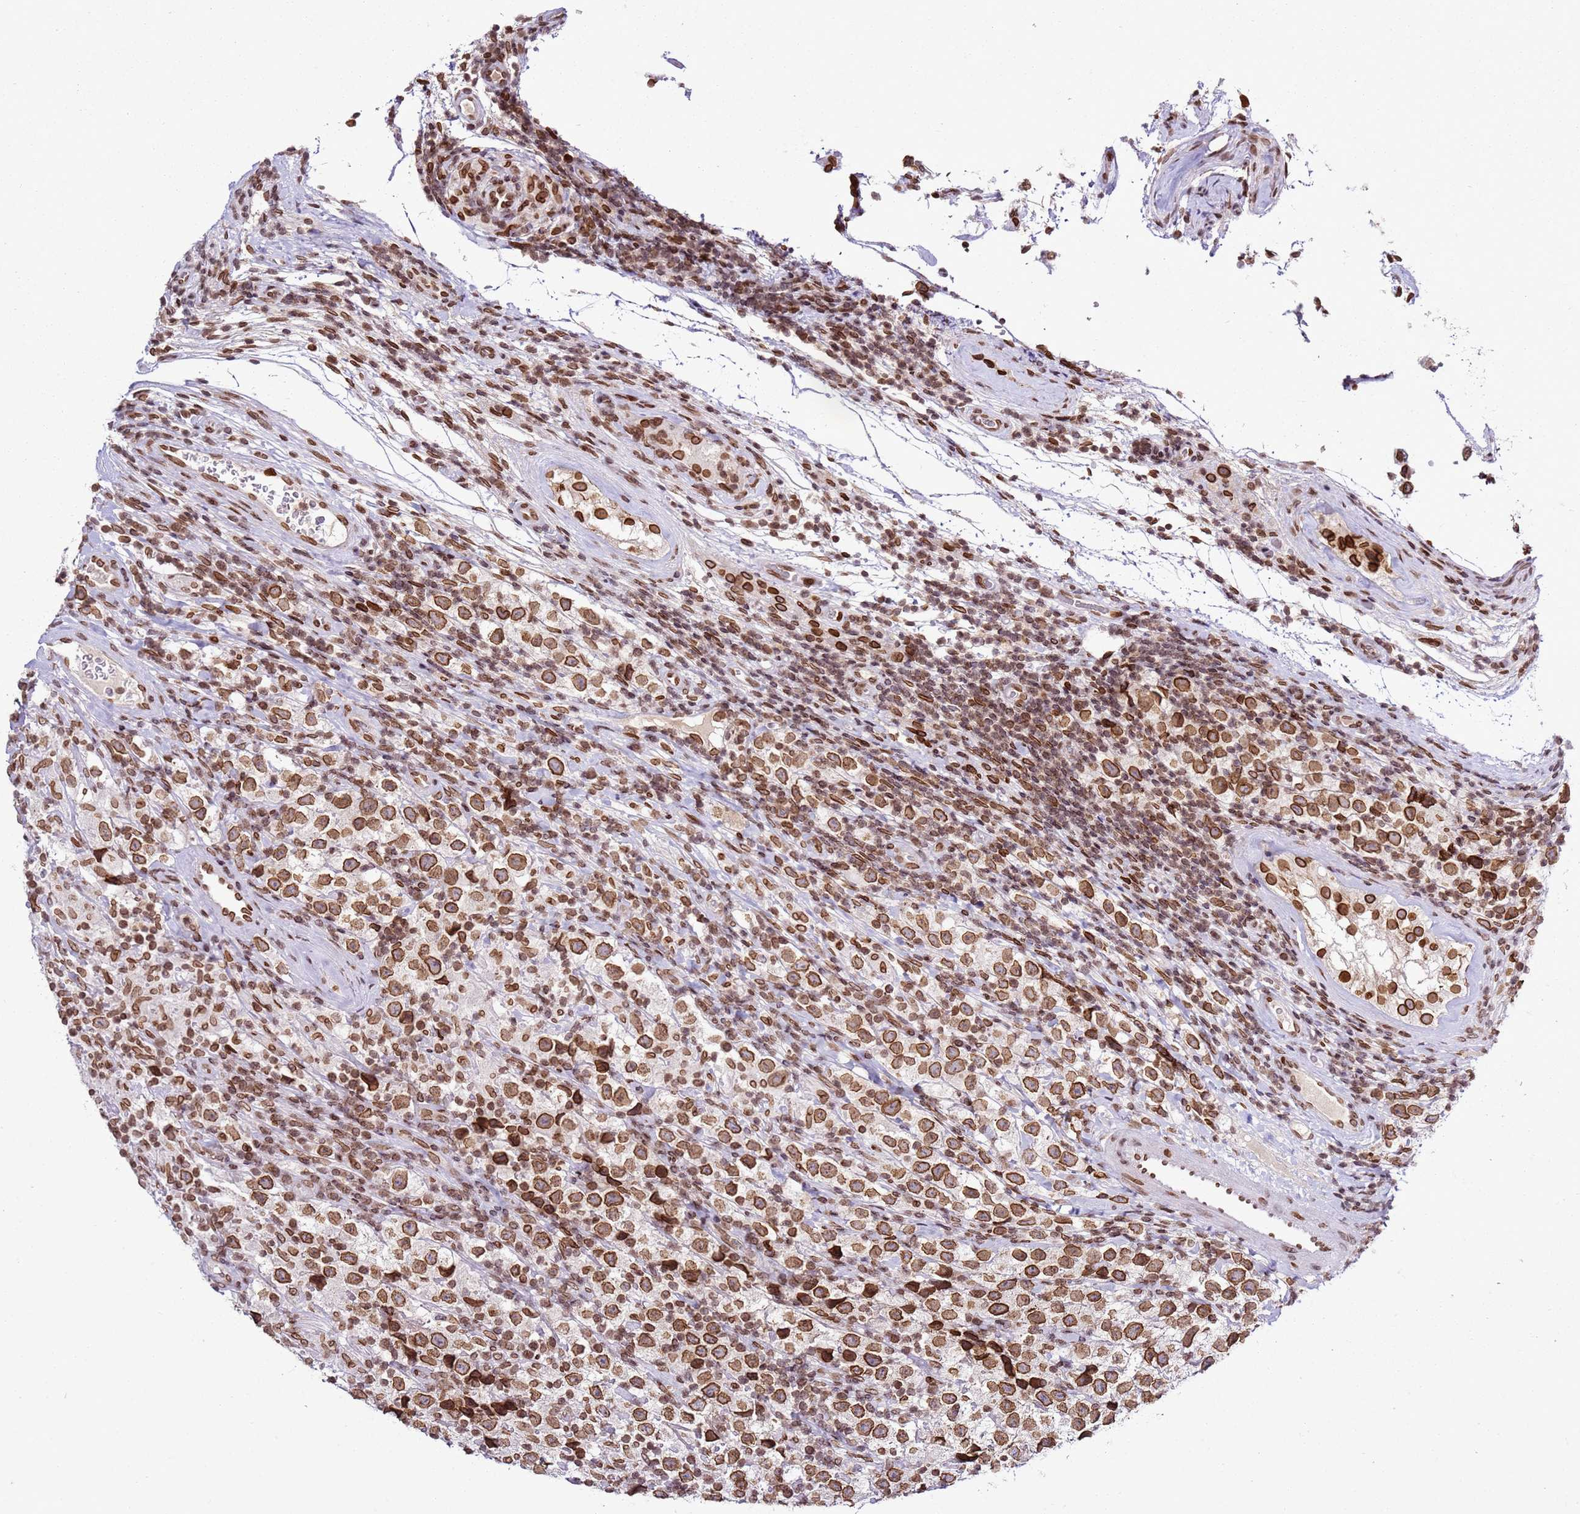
{"staining": {"intensity": "strong", "quantity": ">75%", "location": "cytoplasmic/membranous,nuclear"}, "tissue": "testis cancer", "cell_type": "Tumor cells", "image_type": "cancer", "snomed": [{"axis": "morphology", "description": "Seminoma, NOS"}, {"axis": "morphology", "description": "Carcinoma, Embryonal, NOS"}, {"axis": "topography", "description": "Testis"}], "caption": "Immunohistochemical staining of testis cancer demonstrates high levels of strong cytoplasmic/membranous and nuclear staining in approximately >75% of tumor cells.", "gene": "POU6F1", "patient": {"sex": "male", "age": 41}}